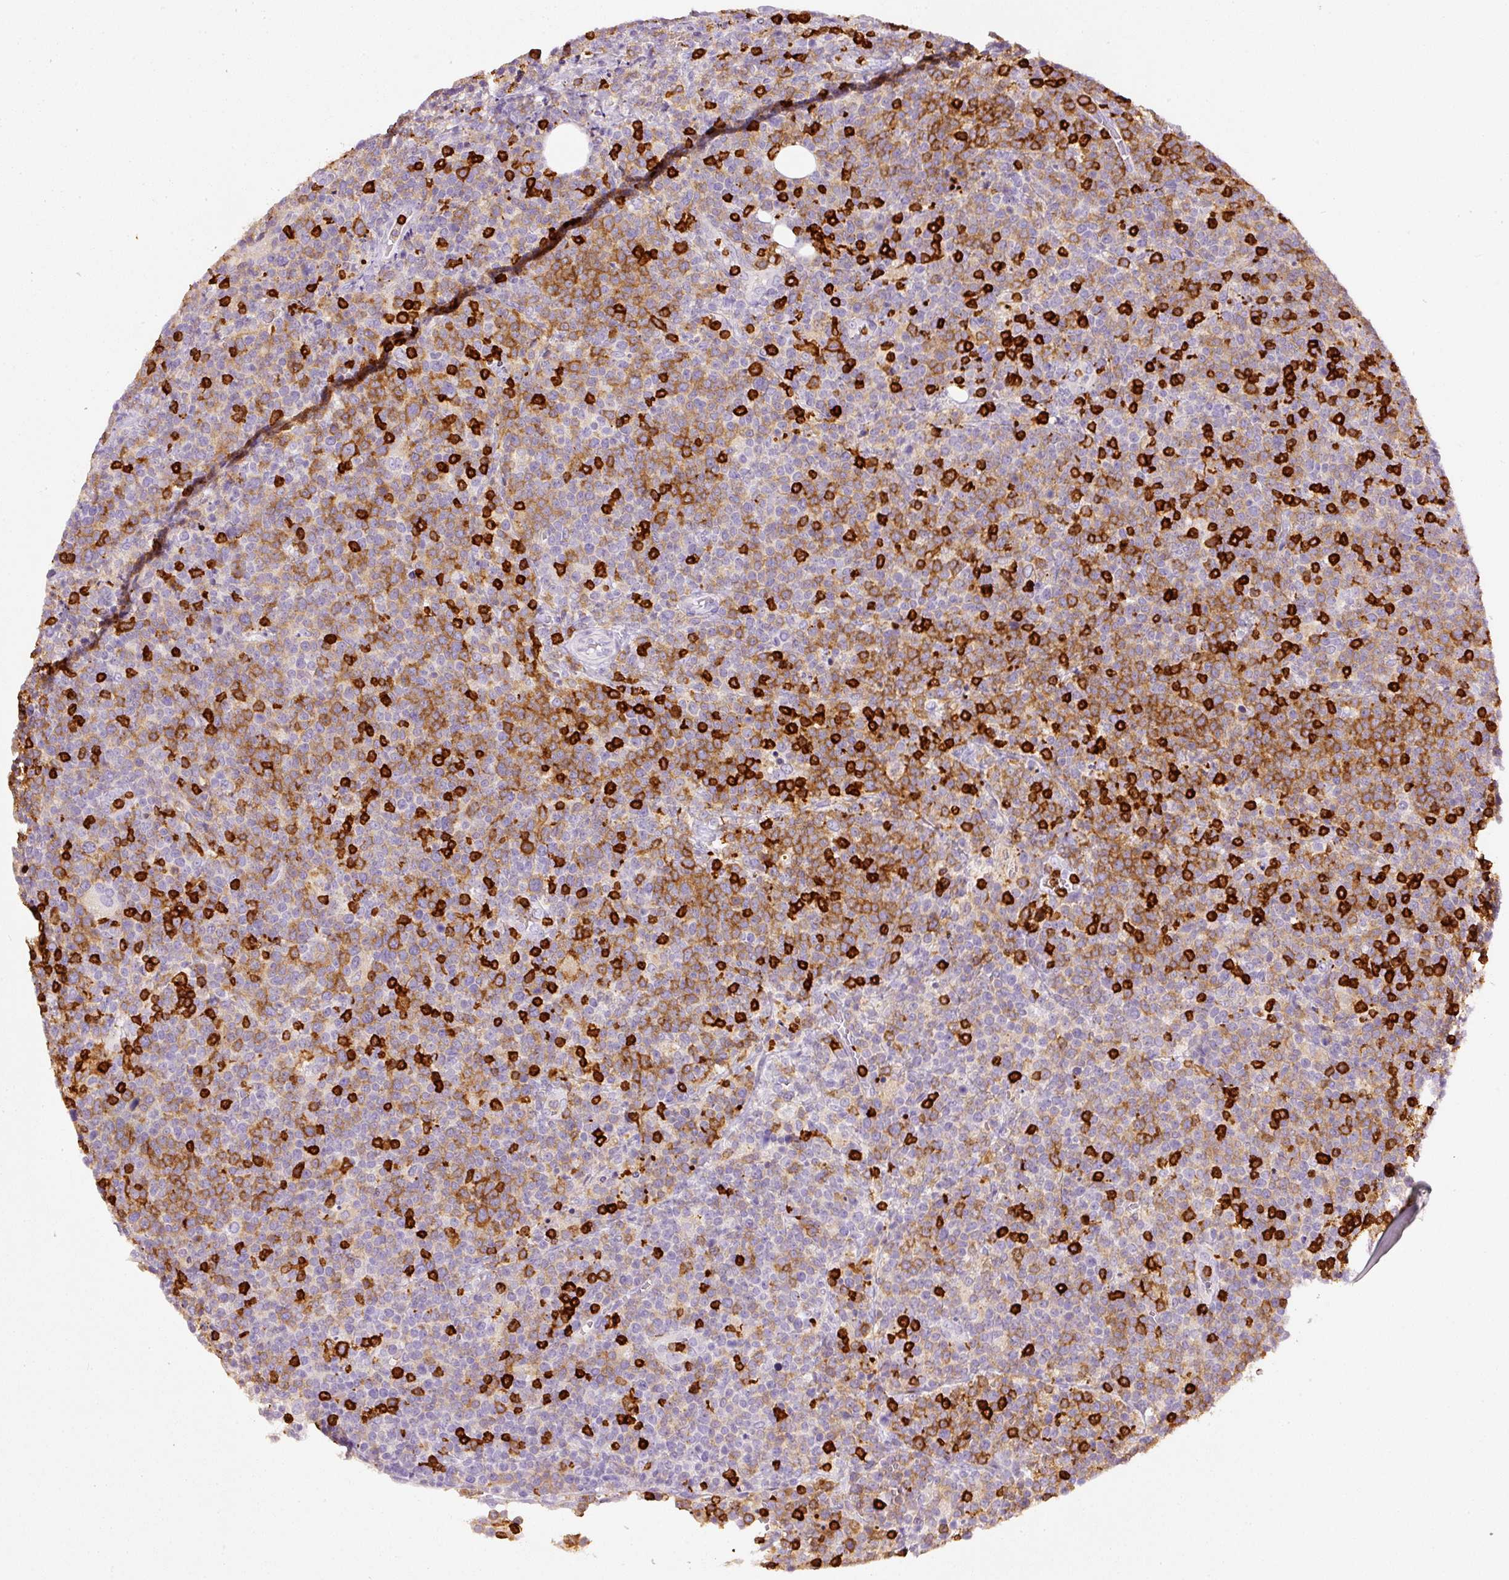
{"staining": {"intensity": "moderate", "quantity": "25%-75%", "location": "cytoplasmic/membranous"}, "tissue": "lymphoma", "cell_type": "Tumor cells", "image_type": "cancer", "snomed": [{"axis": "morphology", "description": "Malignant lymphoma, non-Hodgkin's type, High grade"}, {"axis": "topography", "description": "Lymph node"}], "caption": "Immunohistochemistry of human lymphoma shows medium levels of moderate cytoplasmic/membranous expression in approximately 25%-75% of tumor cells.", "gene": "EVL", "patient": {"sex": "male", "age": 61}}